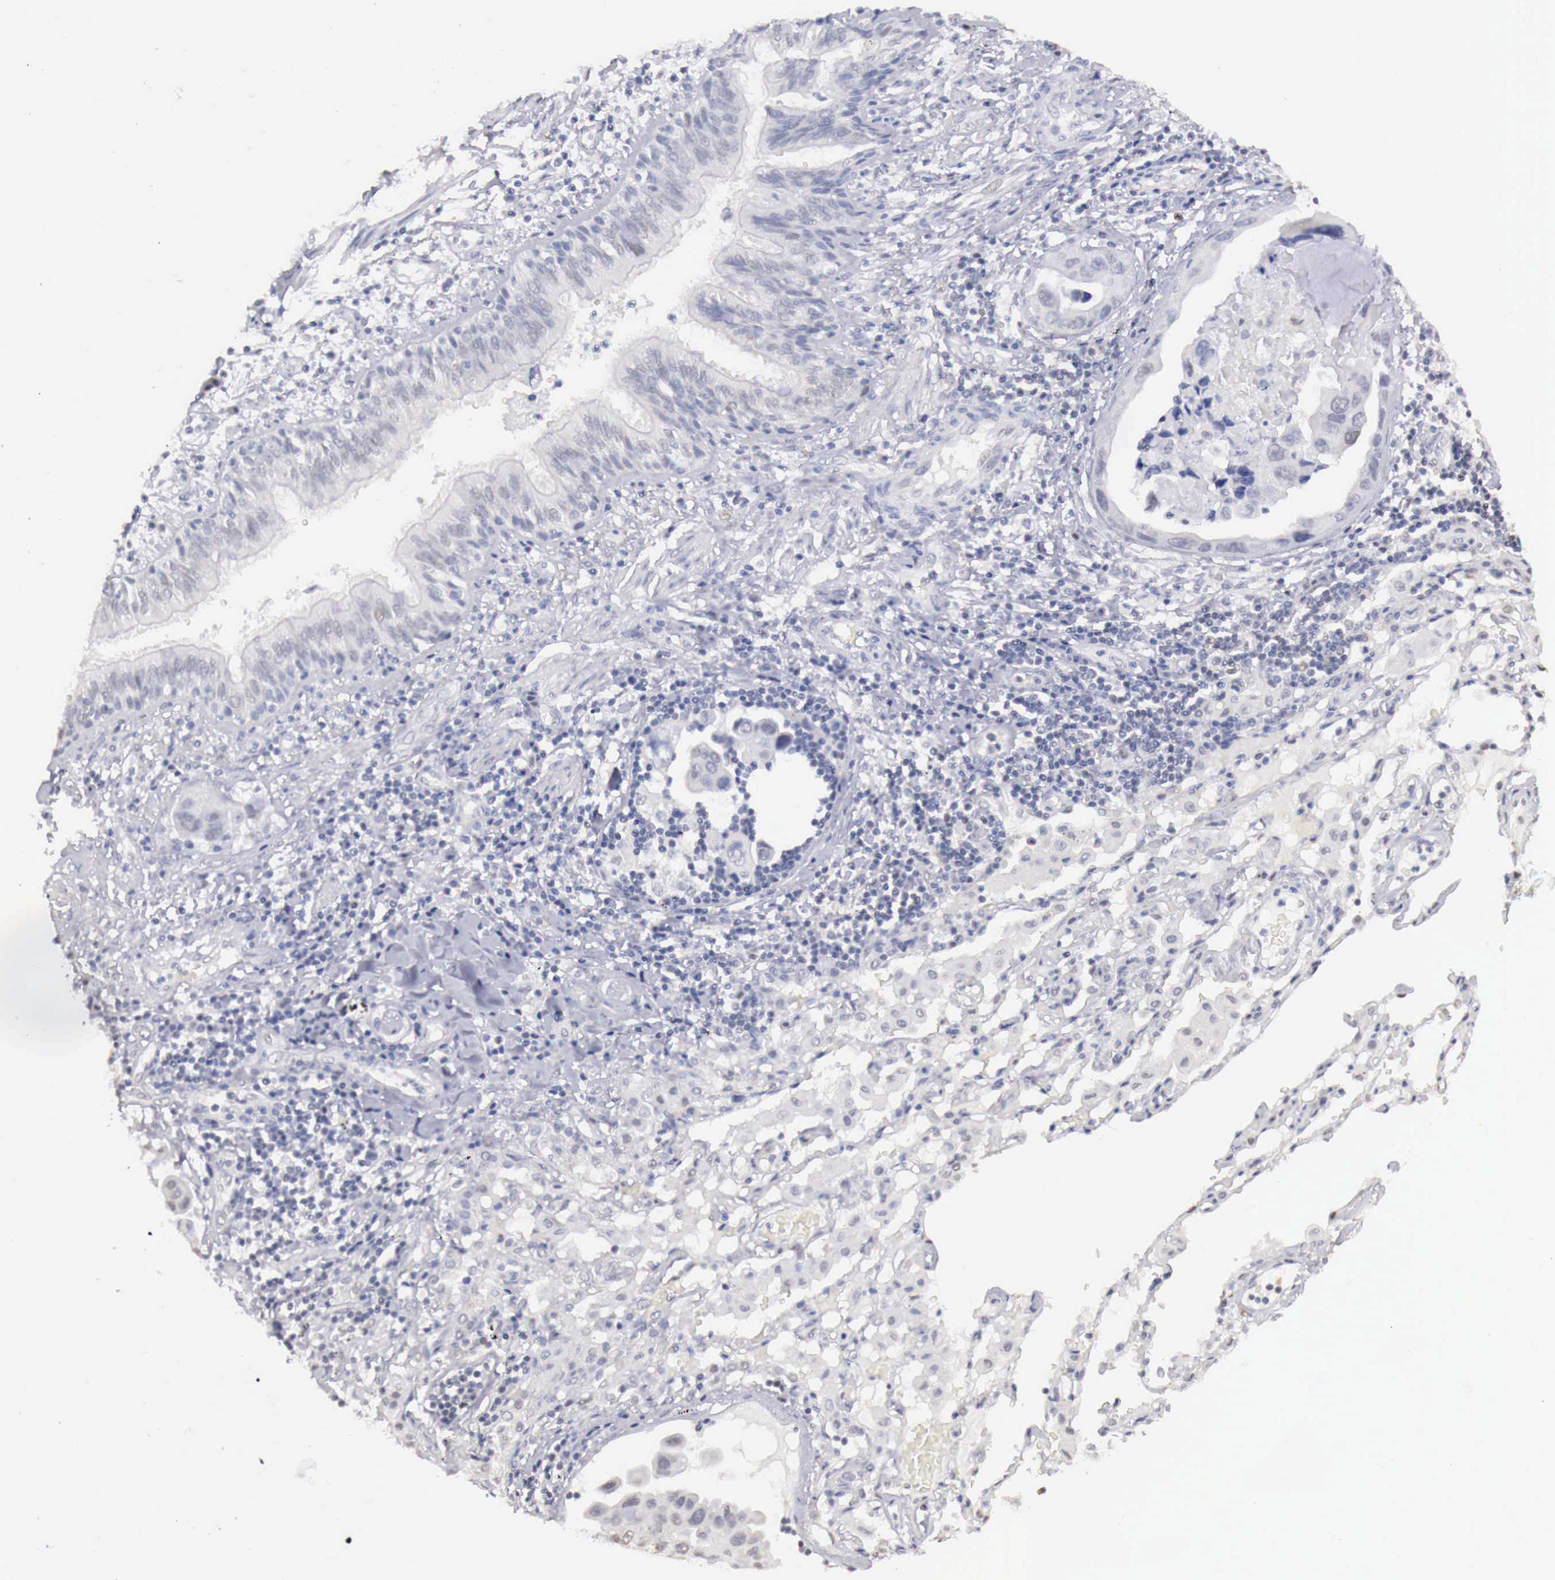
{"staining": {"intensity": "negative", "quantity": "none", "location": "none"}, "tissue": "lung cancer", "cell_type": "Tumor cells", "image_type": "cancer", "snomed": [{"axis": "morphology", "description": "Adenocarcinoma, NOS"}, {"axis": "topography", "description": "Lung"}], "caption": "Tumor cells are negative for protein expression in human lung cancer.", "gene": "UBA1", "patient": {"sex": "male", "age": 64}}